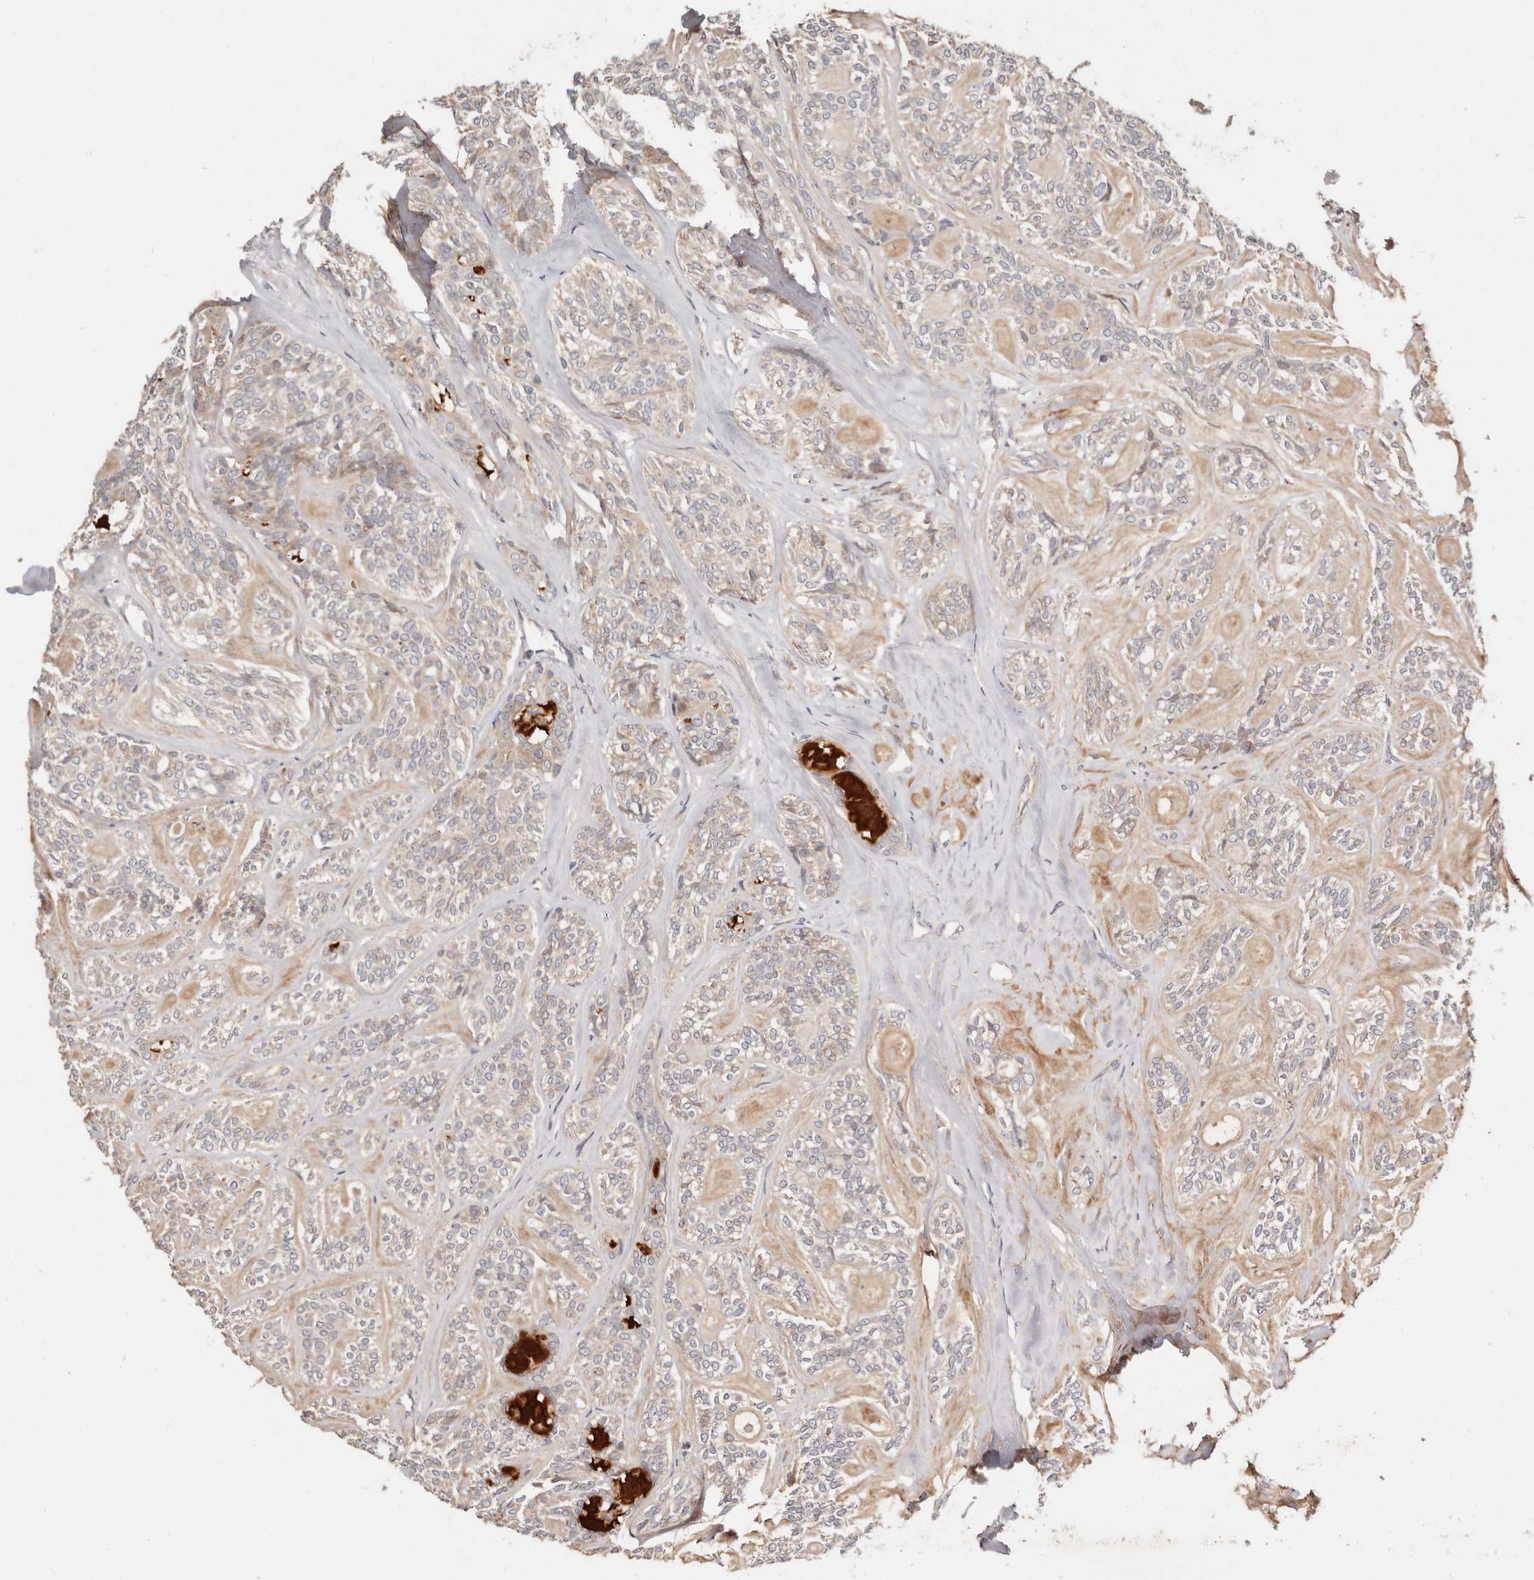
{"staining": {"intensity": "weak", "quantity": "<25%", "location": "cytoplasmic/membranous"}, "tissue": "head and neck cancer", "cell_type": "Tumor cells", "image_type": "cancer", "snomed": [{"axis": "morphology", "description": "Adenocarcinoma, NOS"}, {"axis": "topography", "description": "Head-Neck"}], "caption": "IHC image of human adenocarcinoma (head and neck) stained for a protein (brown), which shows no expression in tumor cells.", "gene": "USP33", "patient": {"sex": "male", "age": 66}}